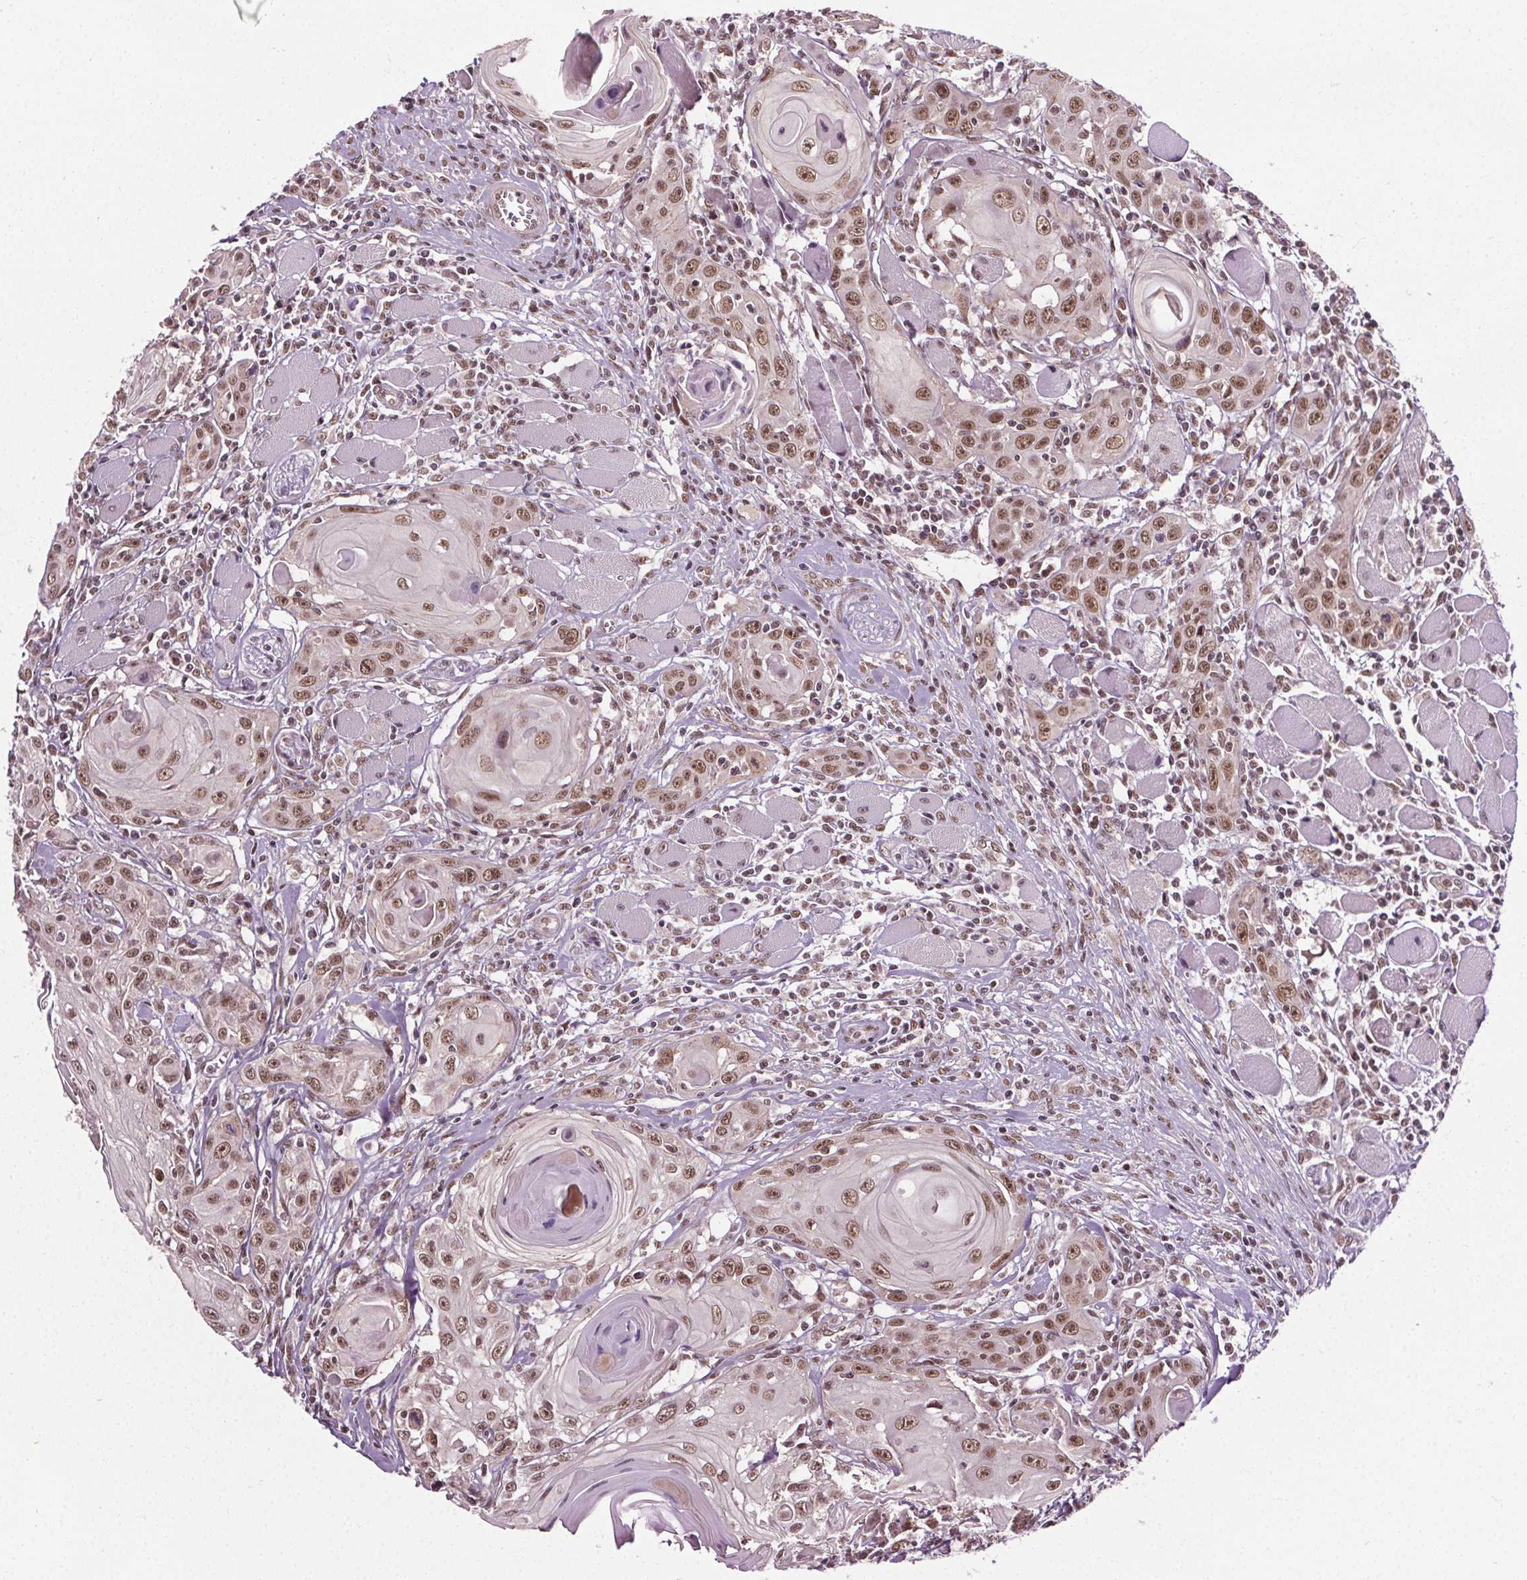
{"staining": {"intensity": "moderate", "quantity": ">75%", "location": "nuclear"}, "tissue": "head and neck cancer", "cell_type": "Tumor cells", "image_type": "cancer", "snomed": [{"axis": "morphology", "description": "Squamous cell carcinoma, NOS"}, {"axis": "topography", "description": "Head-Neck"}], "caption": "Tumor cells reveal medium levels of moderate nuclear expression in approximately >75% of cells in squamous cell carcinoma (head and neck). (DAB (3,3'-diaminobenzidine) IHC with brightfield microscopy, high magnification).", "gene": "MED6", "patient": {"sex": "female", "age": 80}}